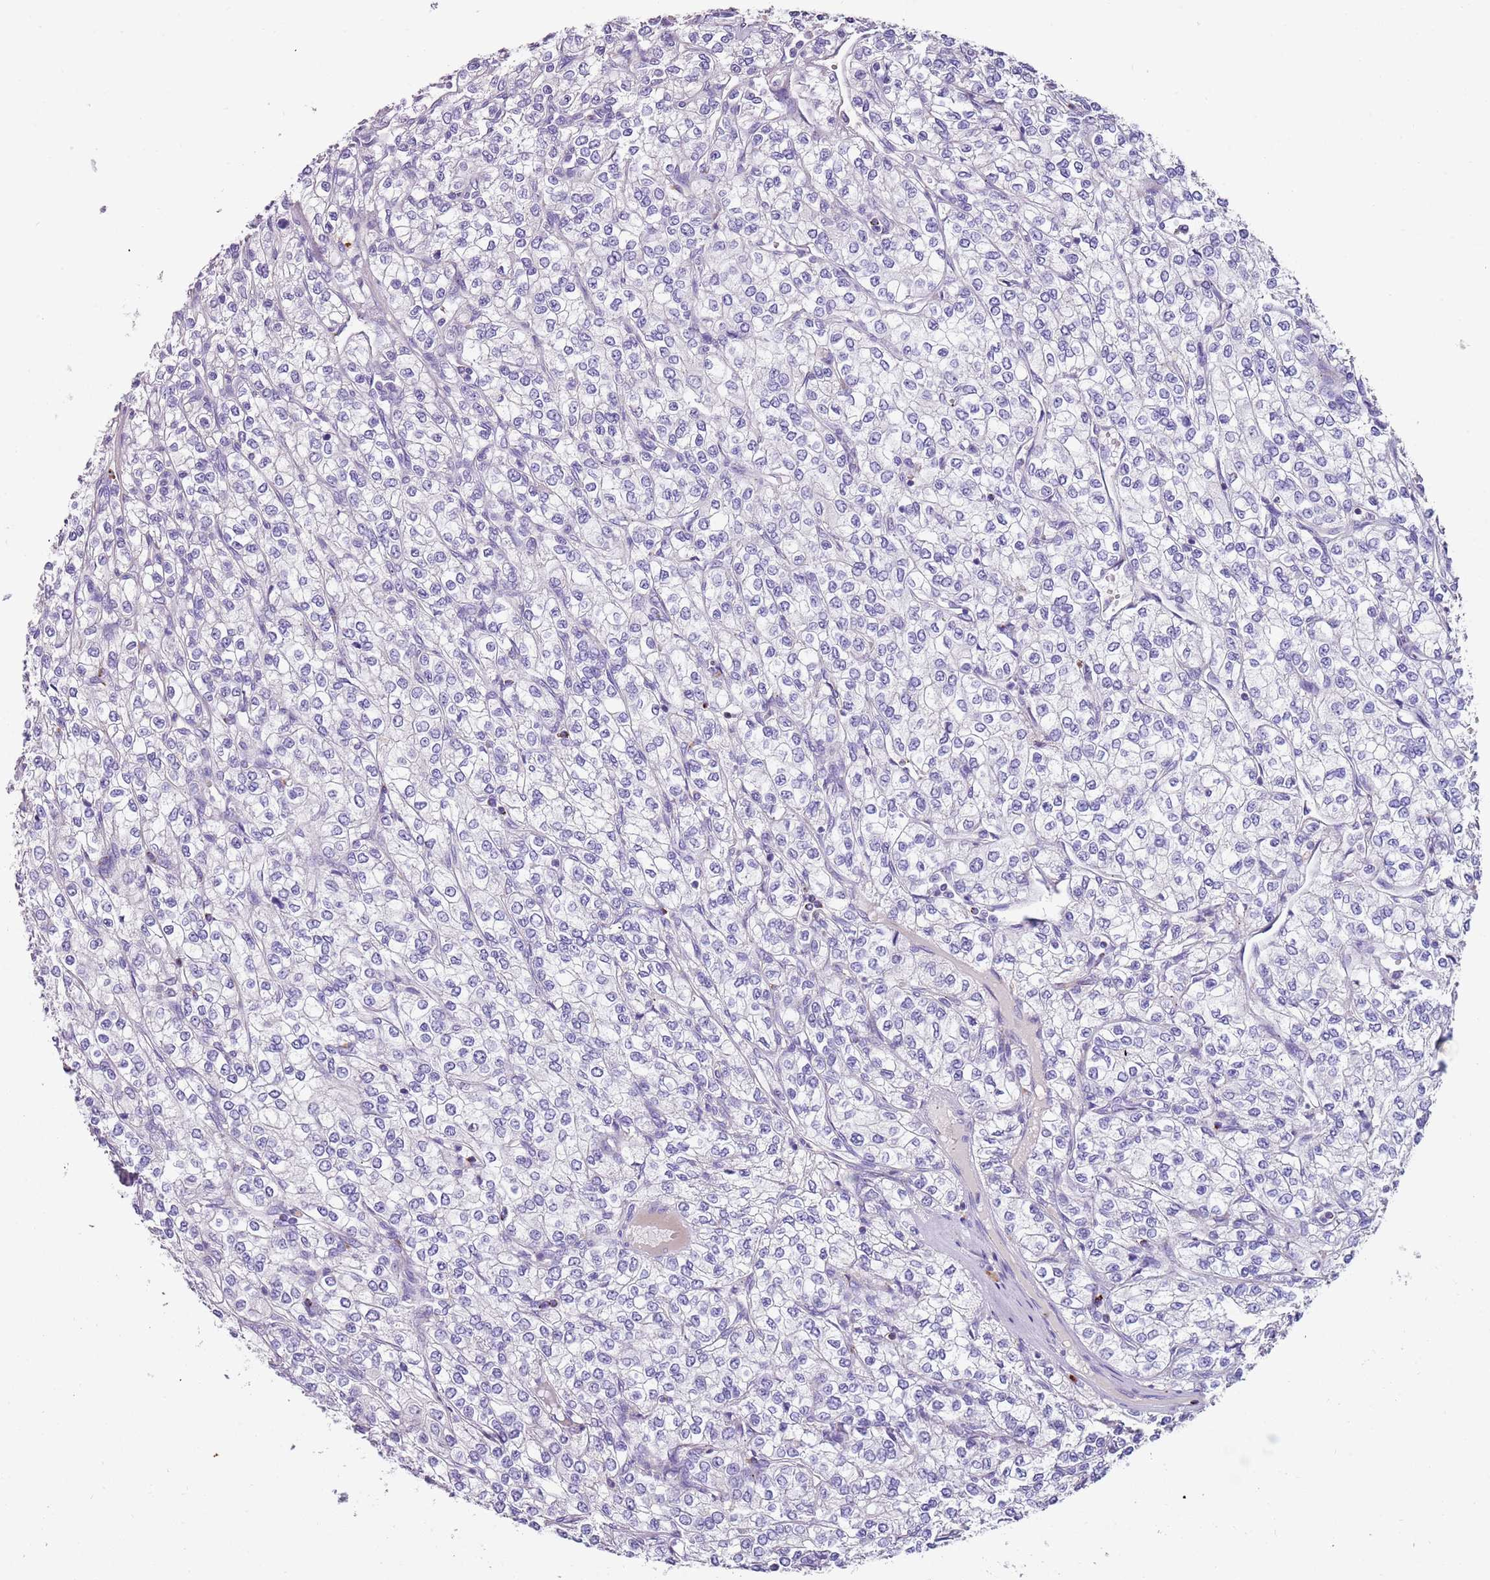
{"staining": {"intensity": "negative", "quantity": "none", "location": "none"}, "tissue": "renal cancer", "cell_type": "Tumor cells", "image_type": "cancer", "snomed": [{"axis": "morphology", "description": "Adenocarcinoma, NOS"}, {"axis": "topography", "description": "Kidney"}], "caption": "This is an immunohistochemistry (IHC) histopathology image of renal adenocarcinoma. There is no staining in tumor cells.", "gene": "LRRN3", "patient": {"sex": "male", "age": 80}}